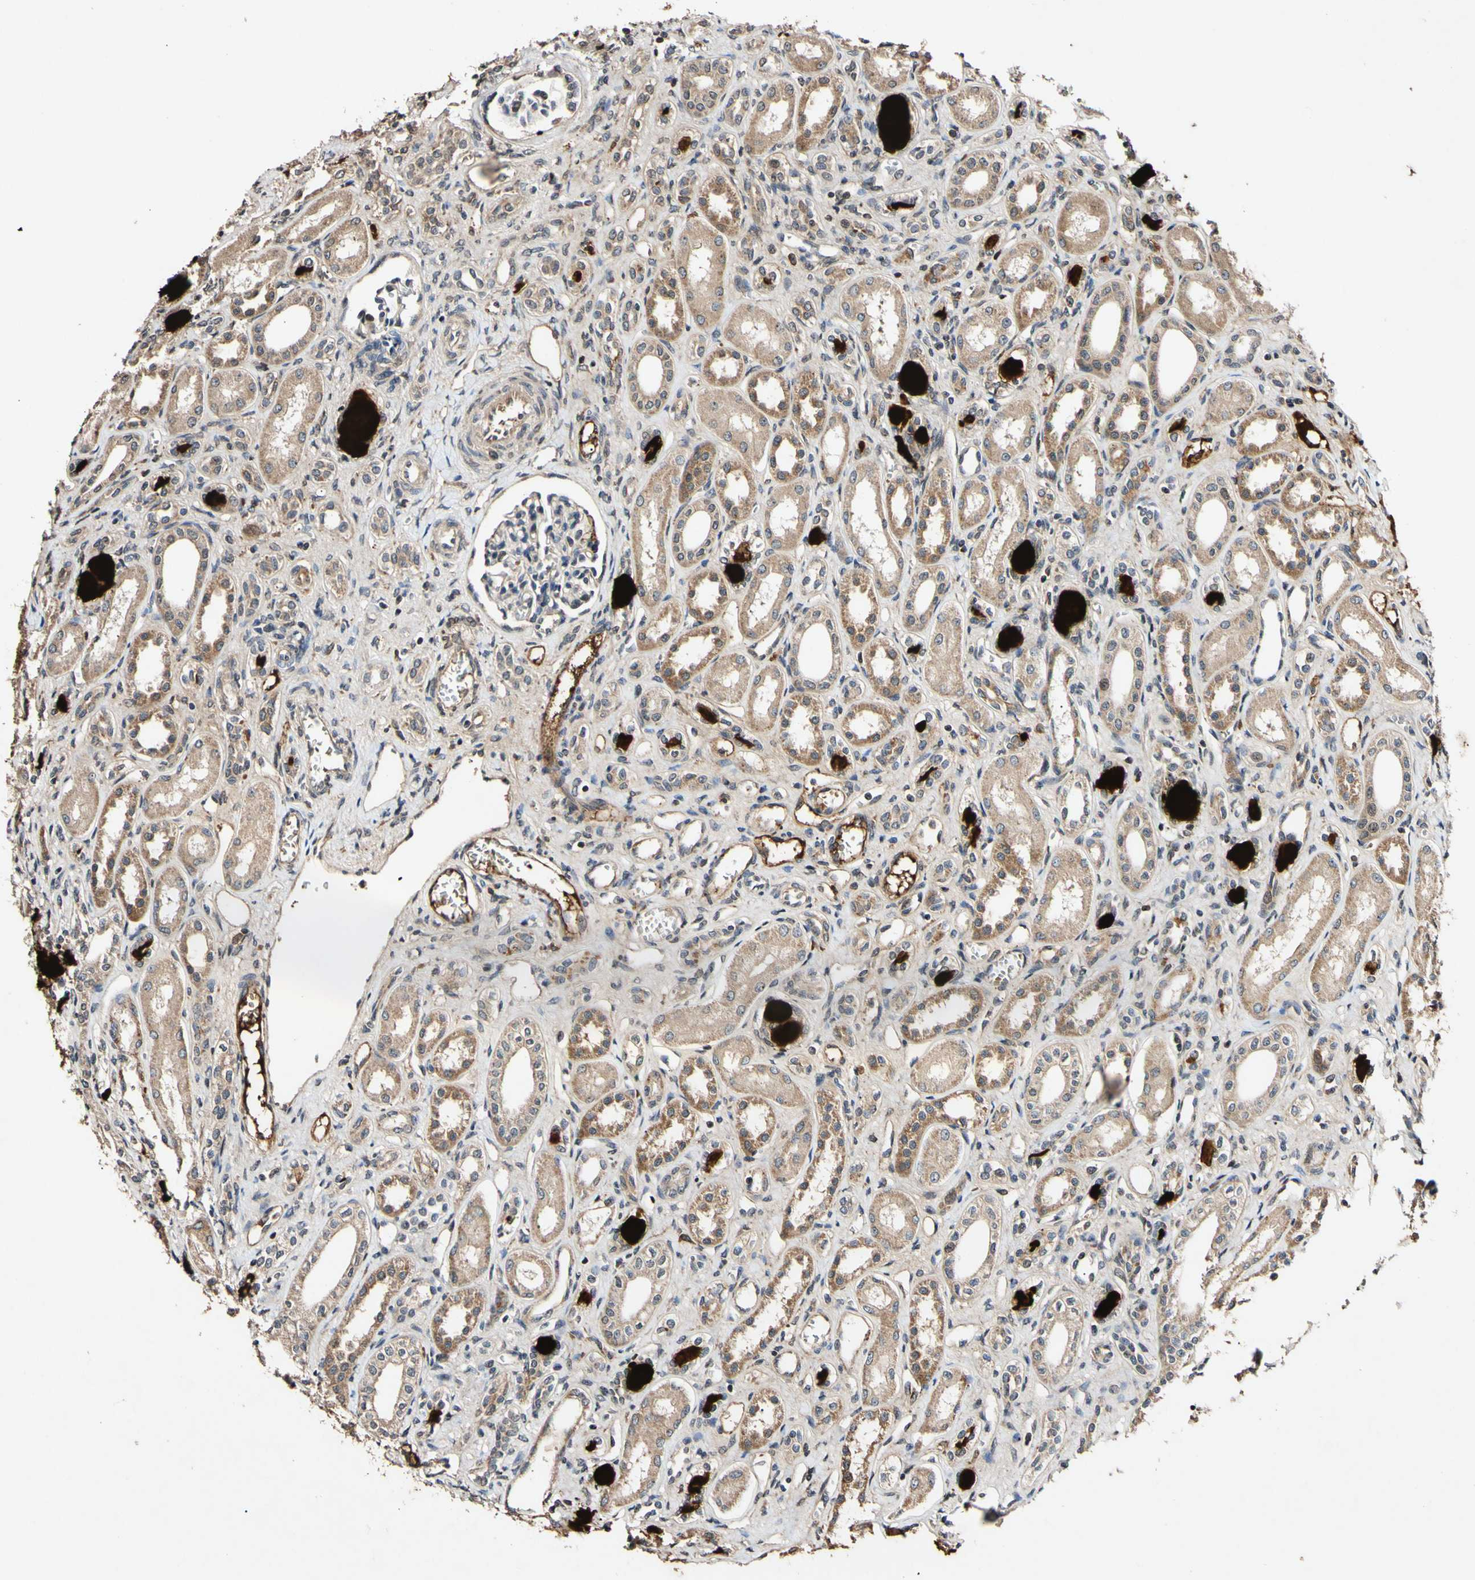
{"staining": {"intensity": "weak", "quantity": "25%-75%", "location": "cytoplasmic/membranous"}, "tissue": "kidney", "cell_type": "Cells in glomeruli", "image_type": "normal", "snomed": [{"axis": "morphology", "description": "Normal tissue, NOS"}, {"axis": "topography", "description": "Kidney"}], "caption": "Benign kidney reveals weak cytoplasmic/membranous positivity in approximately 25%-75% of cells in glomeruli Immunohistochemistry stains the protein in brown and the nuclei are stained blue..", "gene": "PLAT", "patient": {"sex": "male", "age": 7}}